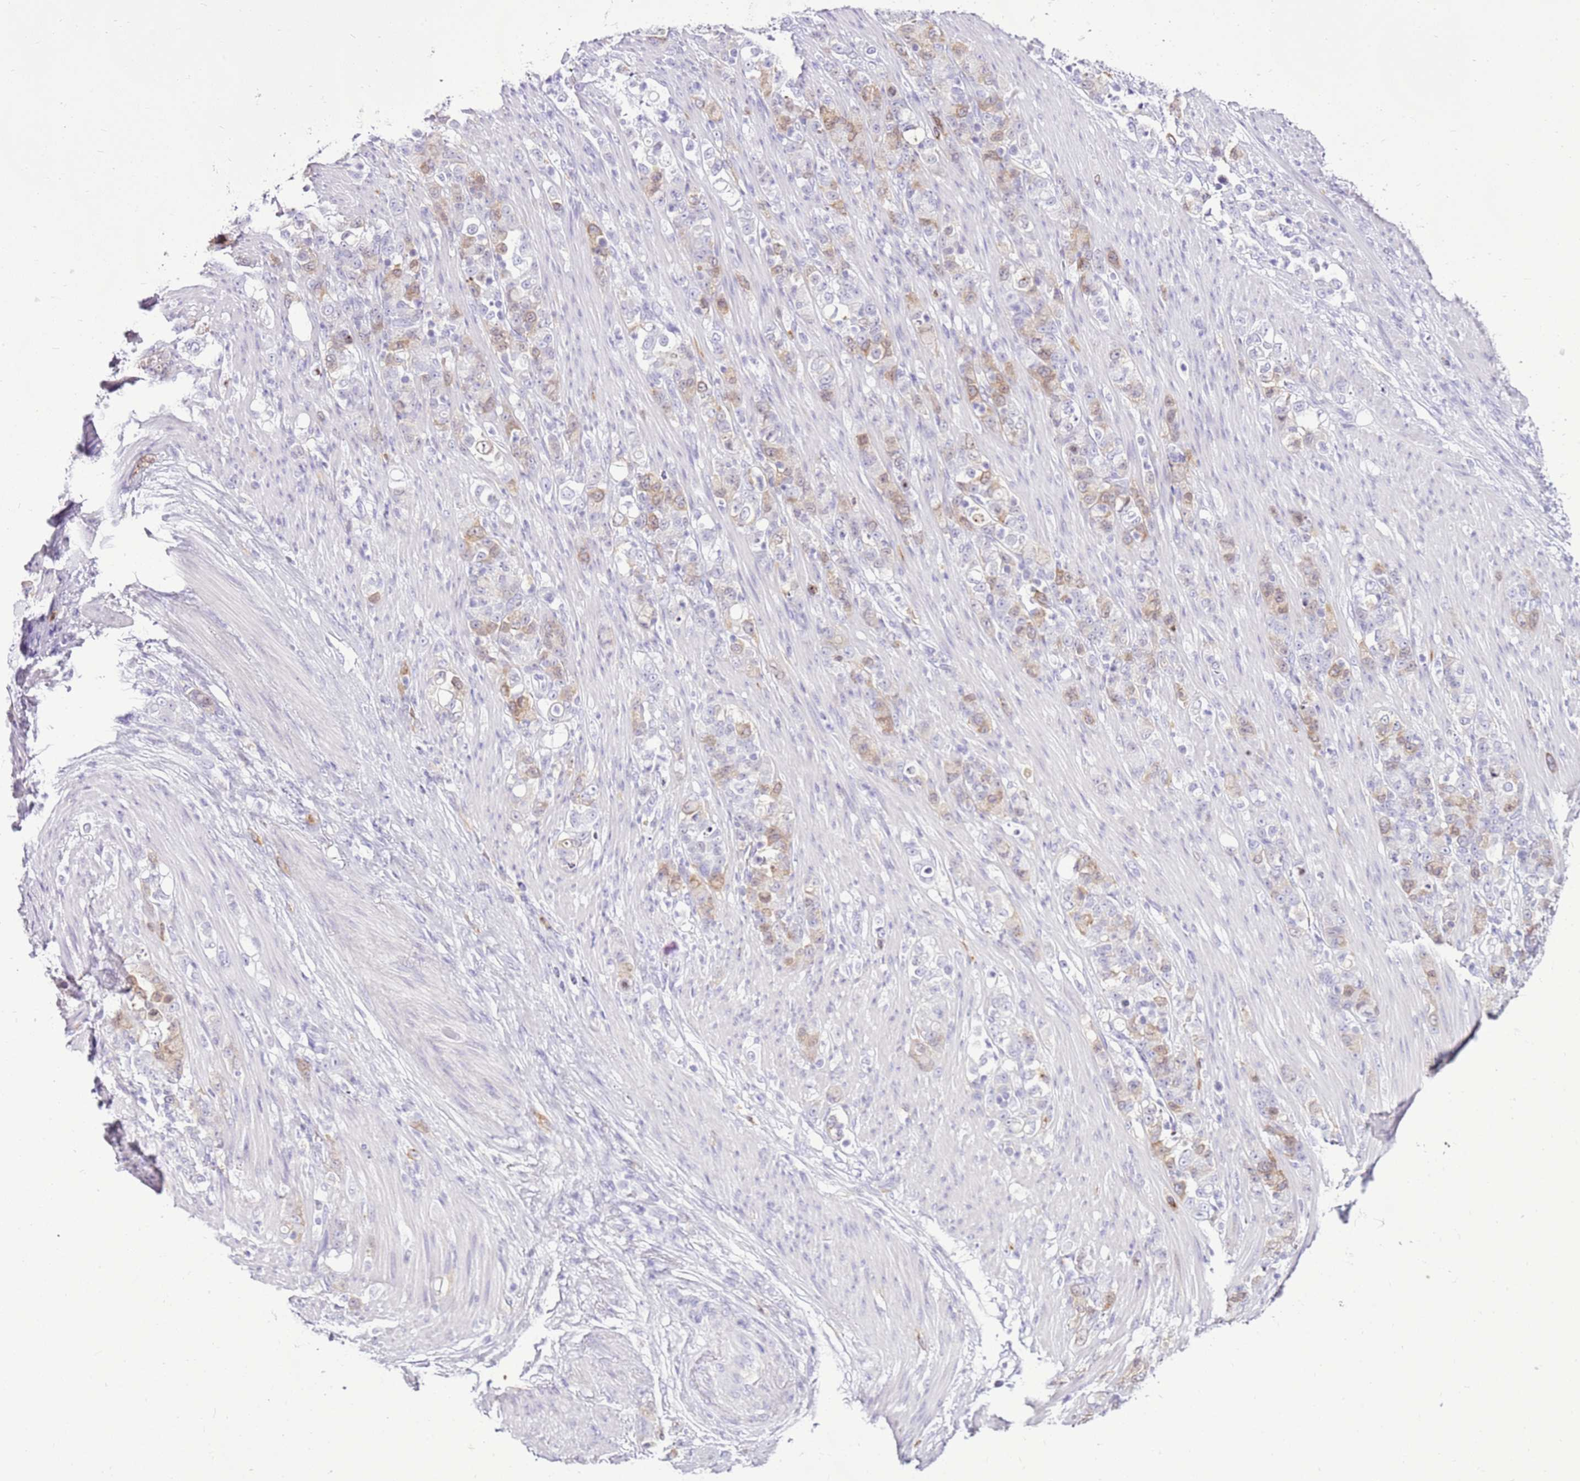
{"staining": {"intensity": "weak", "quantity": "25%-75%", "location": "cytoplasmic/membranous"}, "tissue": "stomach cancer", "cell_type": "Tumor cells", "image_type": "cancer", "snomed": [{"axis": "morphology", "description": "Normal tissue, NOS"}, {"axis": "morphology", "description": "Adenocarcinoma, NOS"}, {"axis": "topography", "description": "Stomach"}], "caption": "Tumor cells exhibit weak cytoplasmic/membranous staining in approximately 25%-75% of cells in stomach adenocarcinoma.", "gene": "SPC25", "patient": {"sex": "female", "age": 79}}